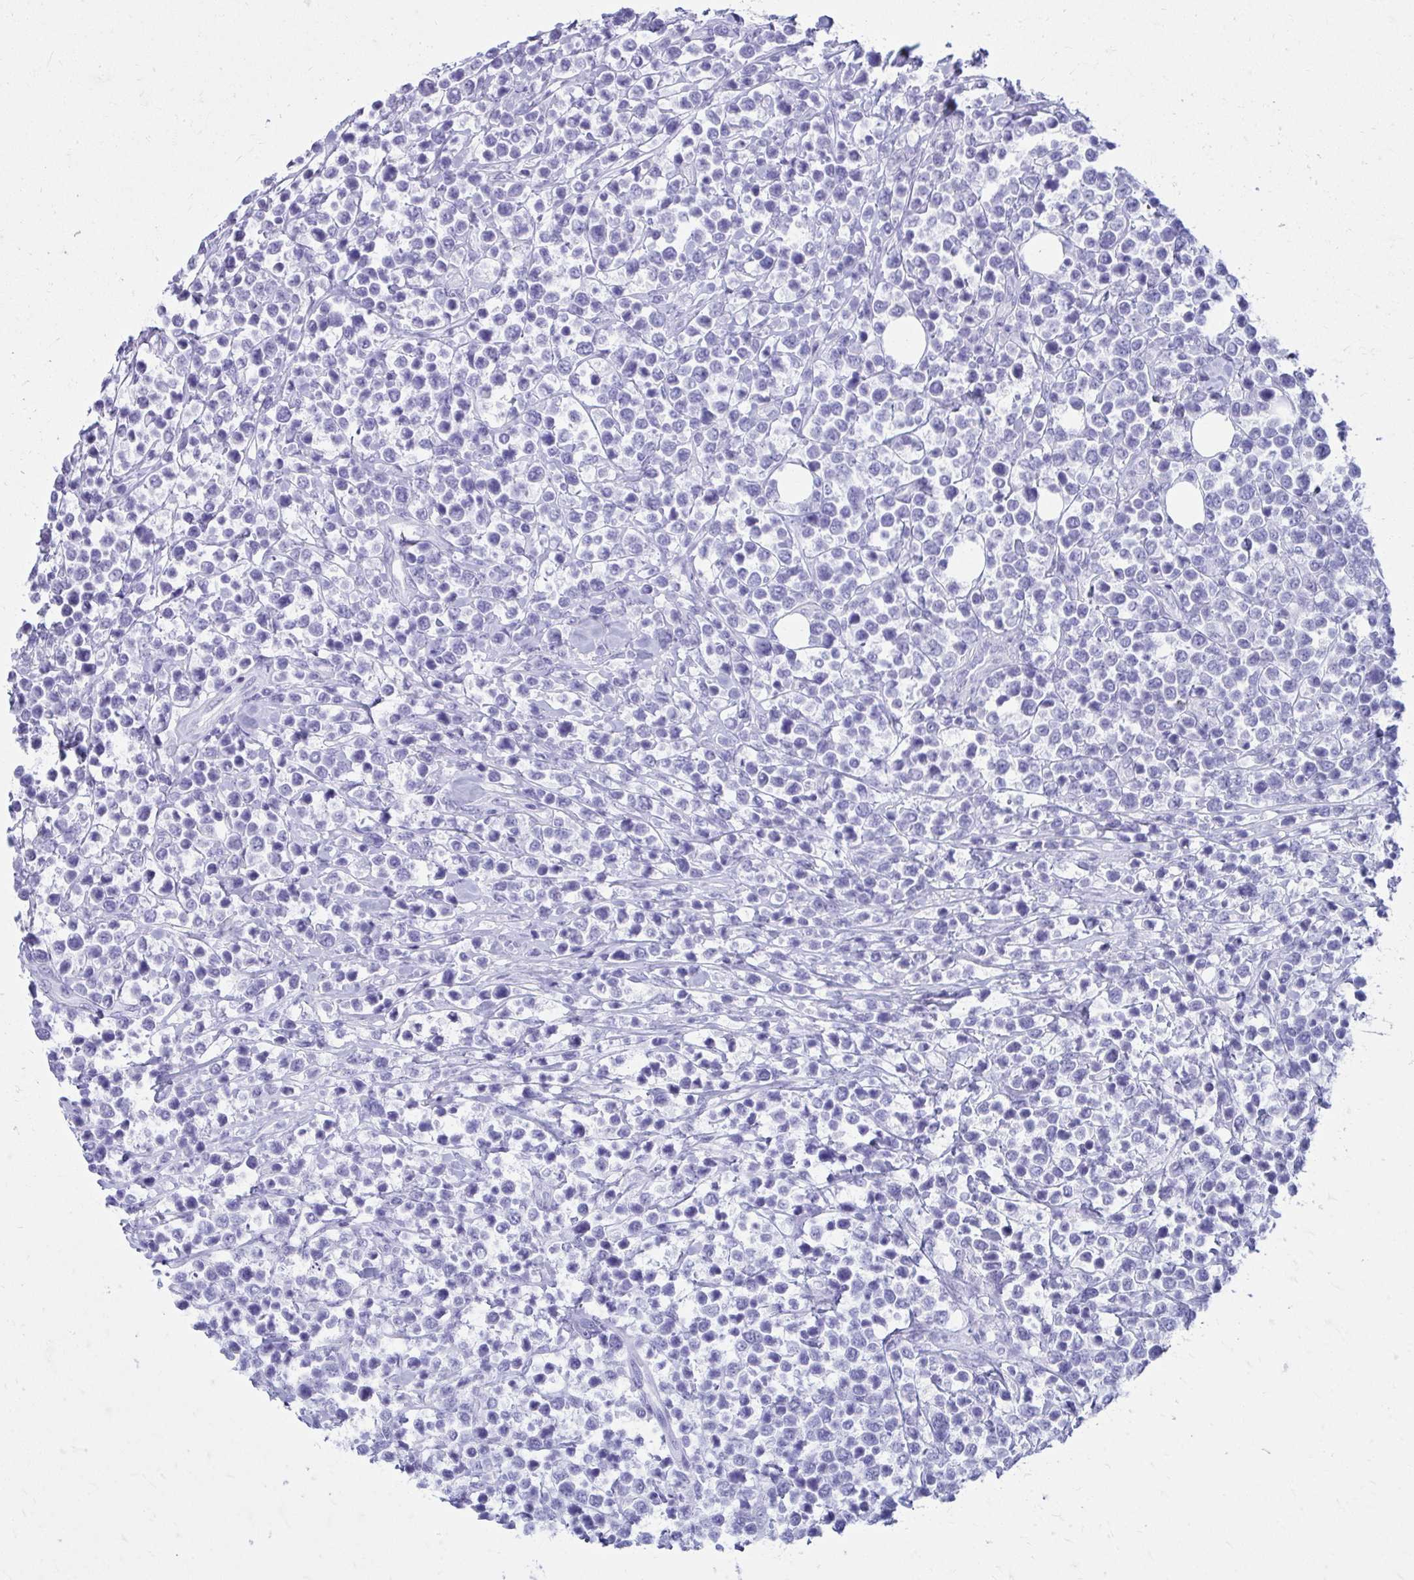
{"staining": {"intensity": "negative", "quantity": "none", "location": "none"}, "tissue": "lymphoma", "cell_type": "Tumor cells", "image_type": "cancer", "snomed": [{"axis": "morphology", "description": "Malignant lymphoma, non-Hodgkin's type, Low grade"}, {"axis": "topography", "description": "Lymph node"}], "caption": "IHC histopathology image of human lymphoma stained for a protein (brown), which displays no positivity in tumor cells. (DAB (3,3'-diaminobenzidine) immunohistochemistry (IHC), high magnification).", "gene": "ATP4B", "patient": {"sex": "male", "age": 60}}